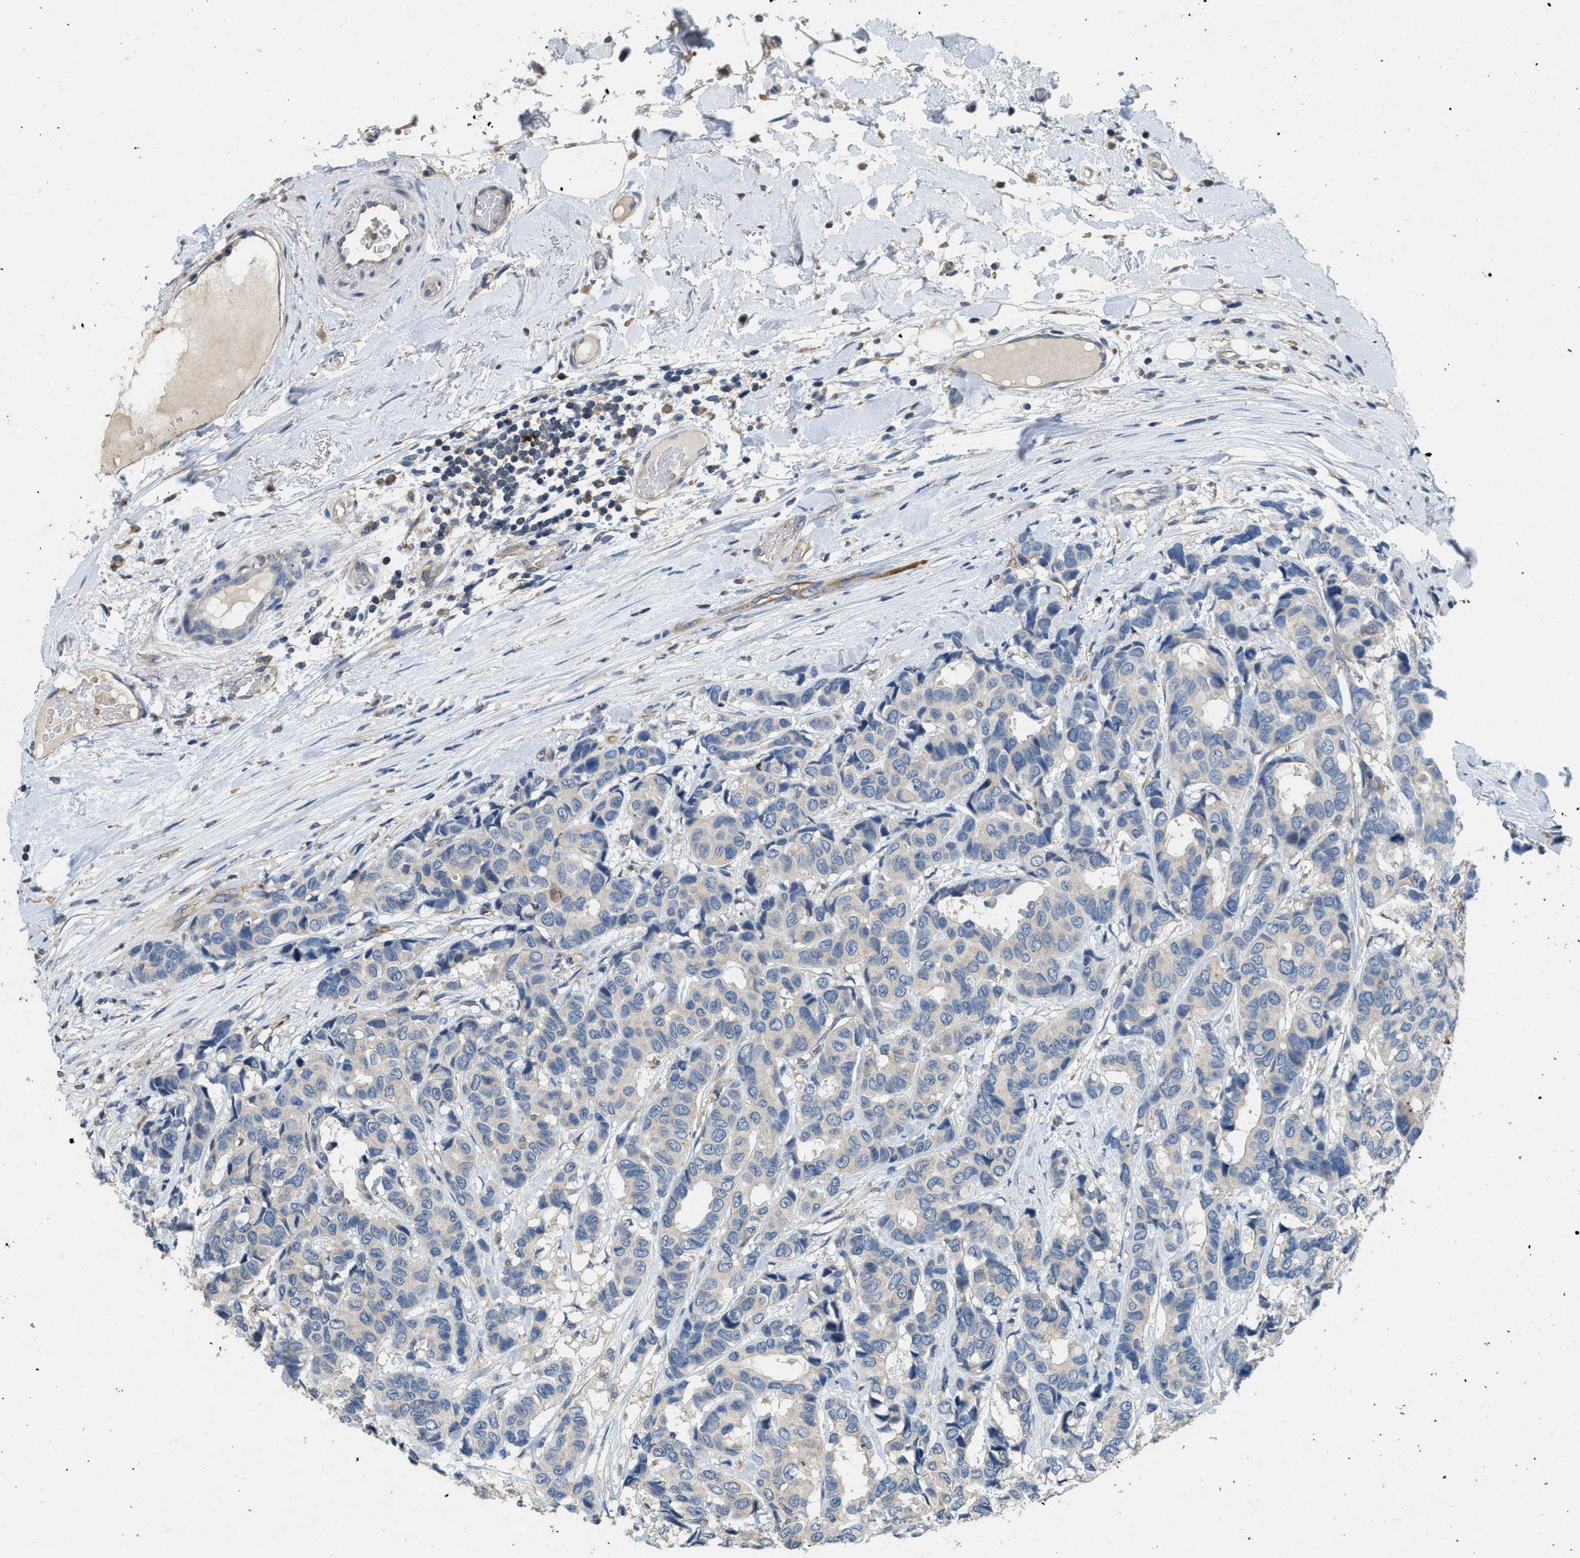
{"staining": {"intensity": "negative", "quantity": "none", "location": "none"}, "tissue": "breast cancer", "cell_type": "Tumor cells", "image_type": "cancer", "snomed": [{"axis": "morphology", "description": "Duct carcinoma"}, {"axis": "topography", "description": "Breast"}], "caption": "A photomicrograph of invasive ductal carcinoma (breast) stained for a protein displays no brown staining in tumor cells.", "gene": "DGKE", "patient": {"sex": "female", "age": 87}}